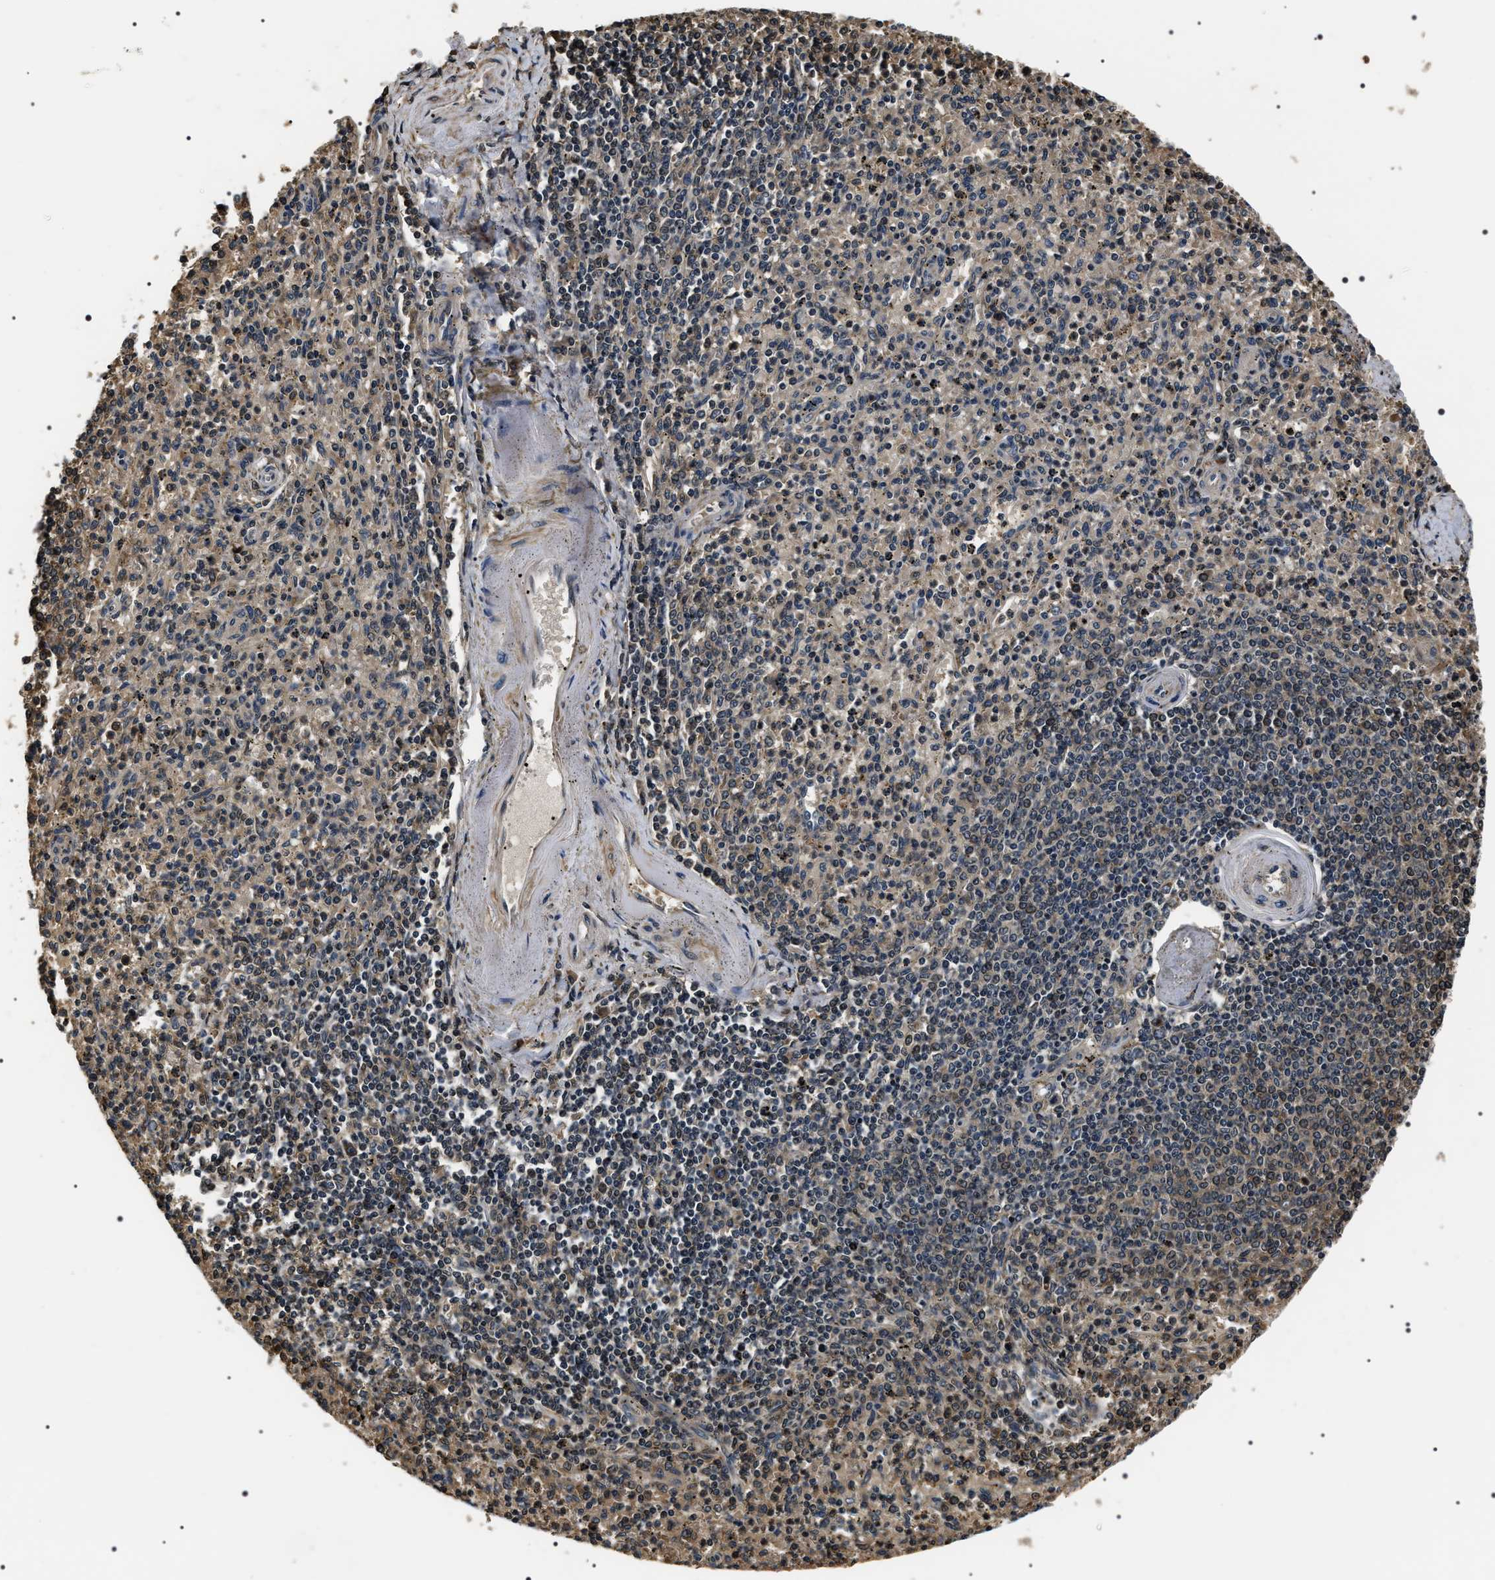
{"staining": {"intensity": "weak", "quantity": "<25%", "location": "cytoplasmic/membranous"}, "tissue": "spleen", "cell_type": "Cells in red pulp", "image_type": "normal", "snomed": [{"axis": "morphology", "description": "Normal tissue, NOS"}, {"axis": "topography", "description": "Spleen"}], "caption": "Normal spleen was stained to show a protein in brown. There is no significant expression in cells in red pulp. (DAB (3,3'-diaminobenzidine) immunohistochemistry (IHC) visualized using brightfield microscopy, high magnification).", "gene": "ARHGAP22", "patient": {"sex": "male", "age": 72}}